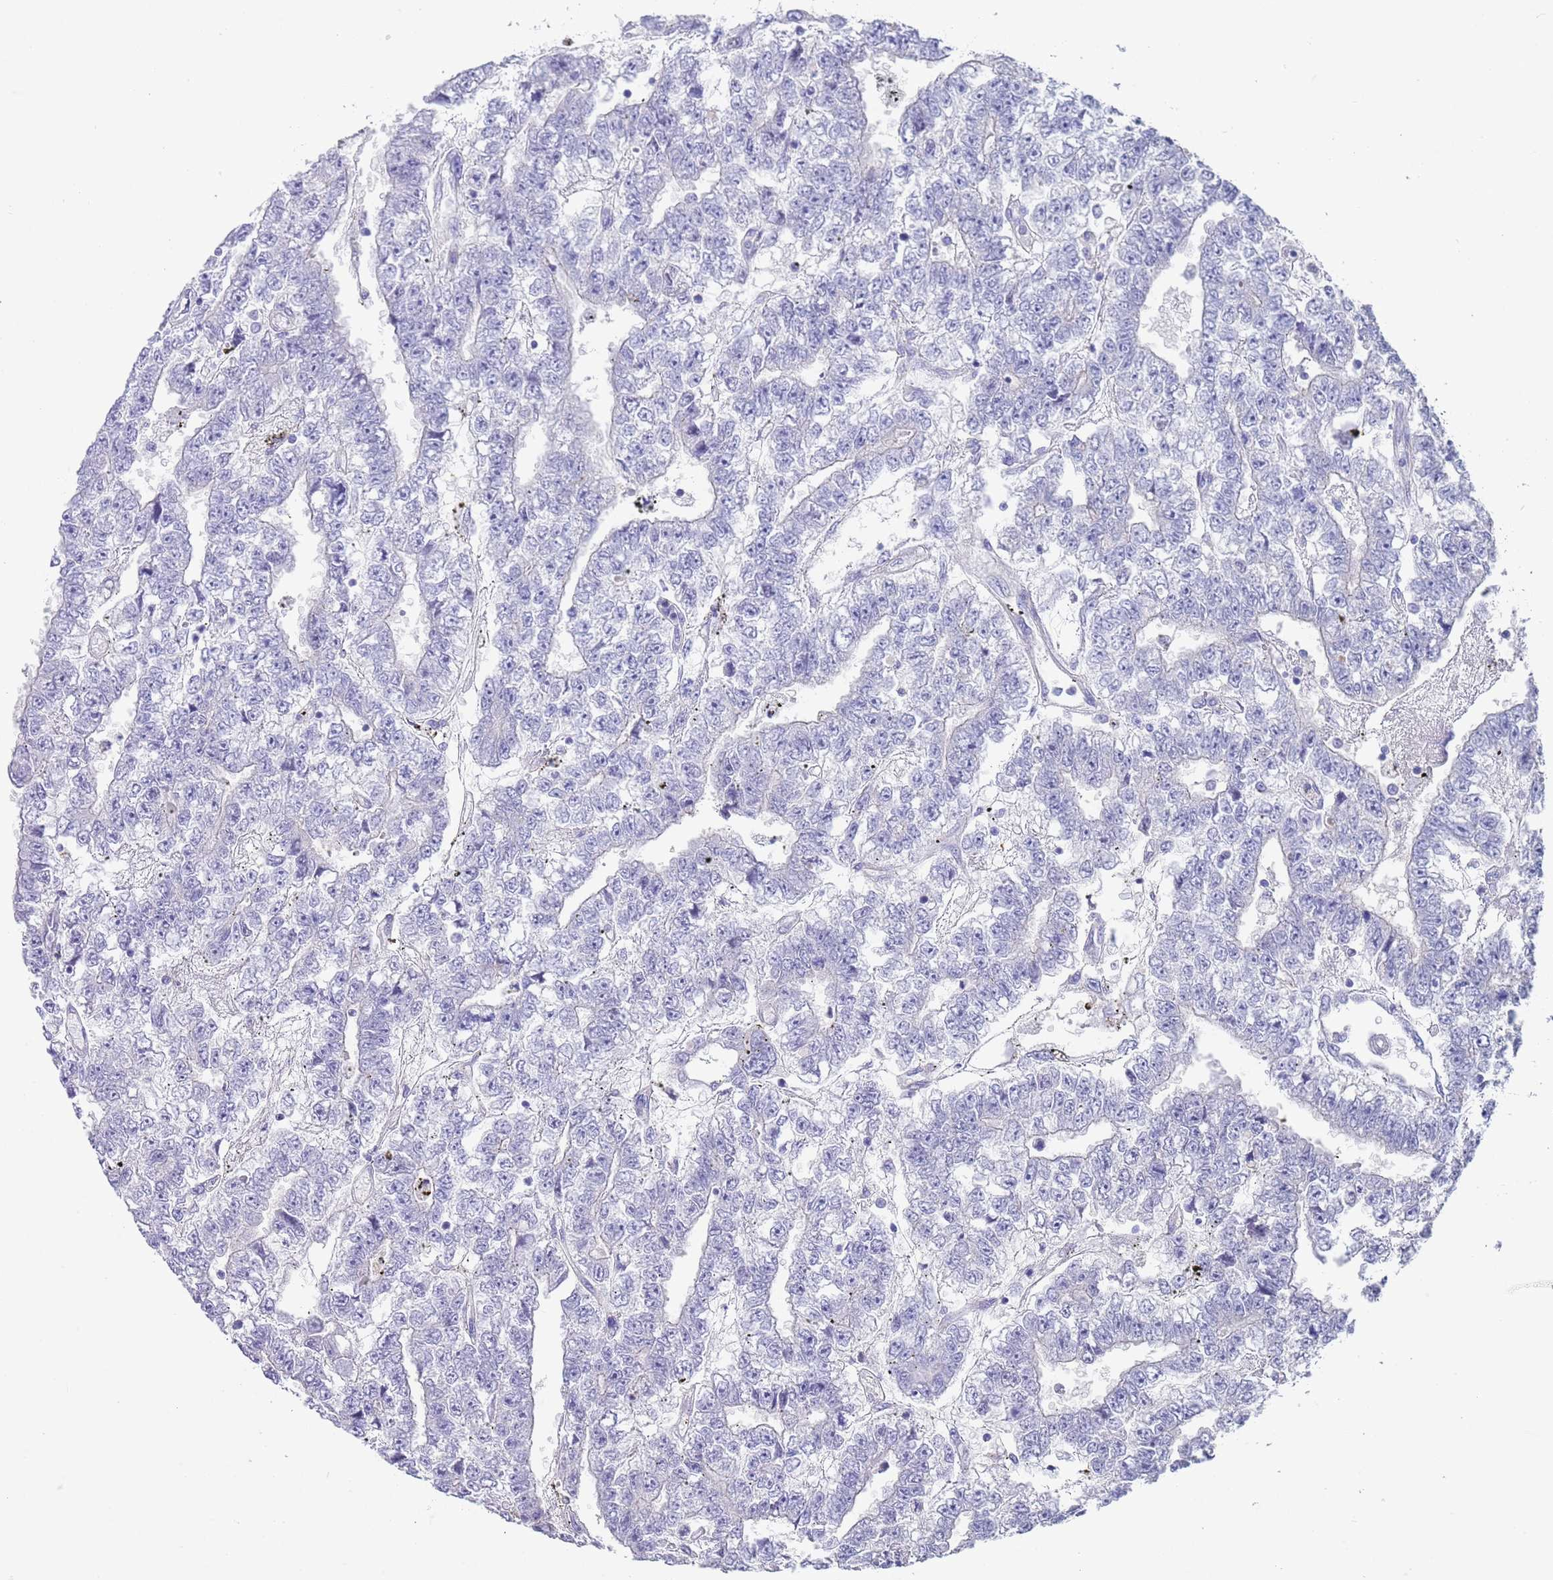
{"staining": {"intensity": "negative", "quantity": "none", "location": "none"}, "tissue": "testis cancer", "cell_type": "Tumor cells", "image_type": "cancer", "snomed": [{"axis": "morphology", "description": "Carcinoma, Embryonal, NOS"}, {"axis": "topography", "description": "Testis"}], "caption": "Tumor cells are negative for brown protein staining in testis embryonal carcinoma.", "gene": "RNF169", "patient": {"sex": "male", "age": 25}}